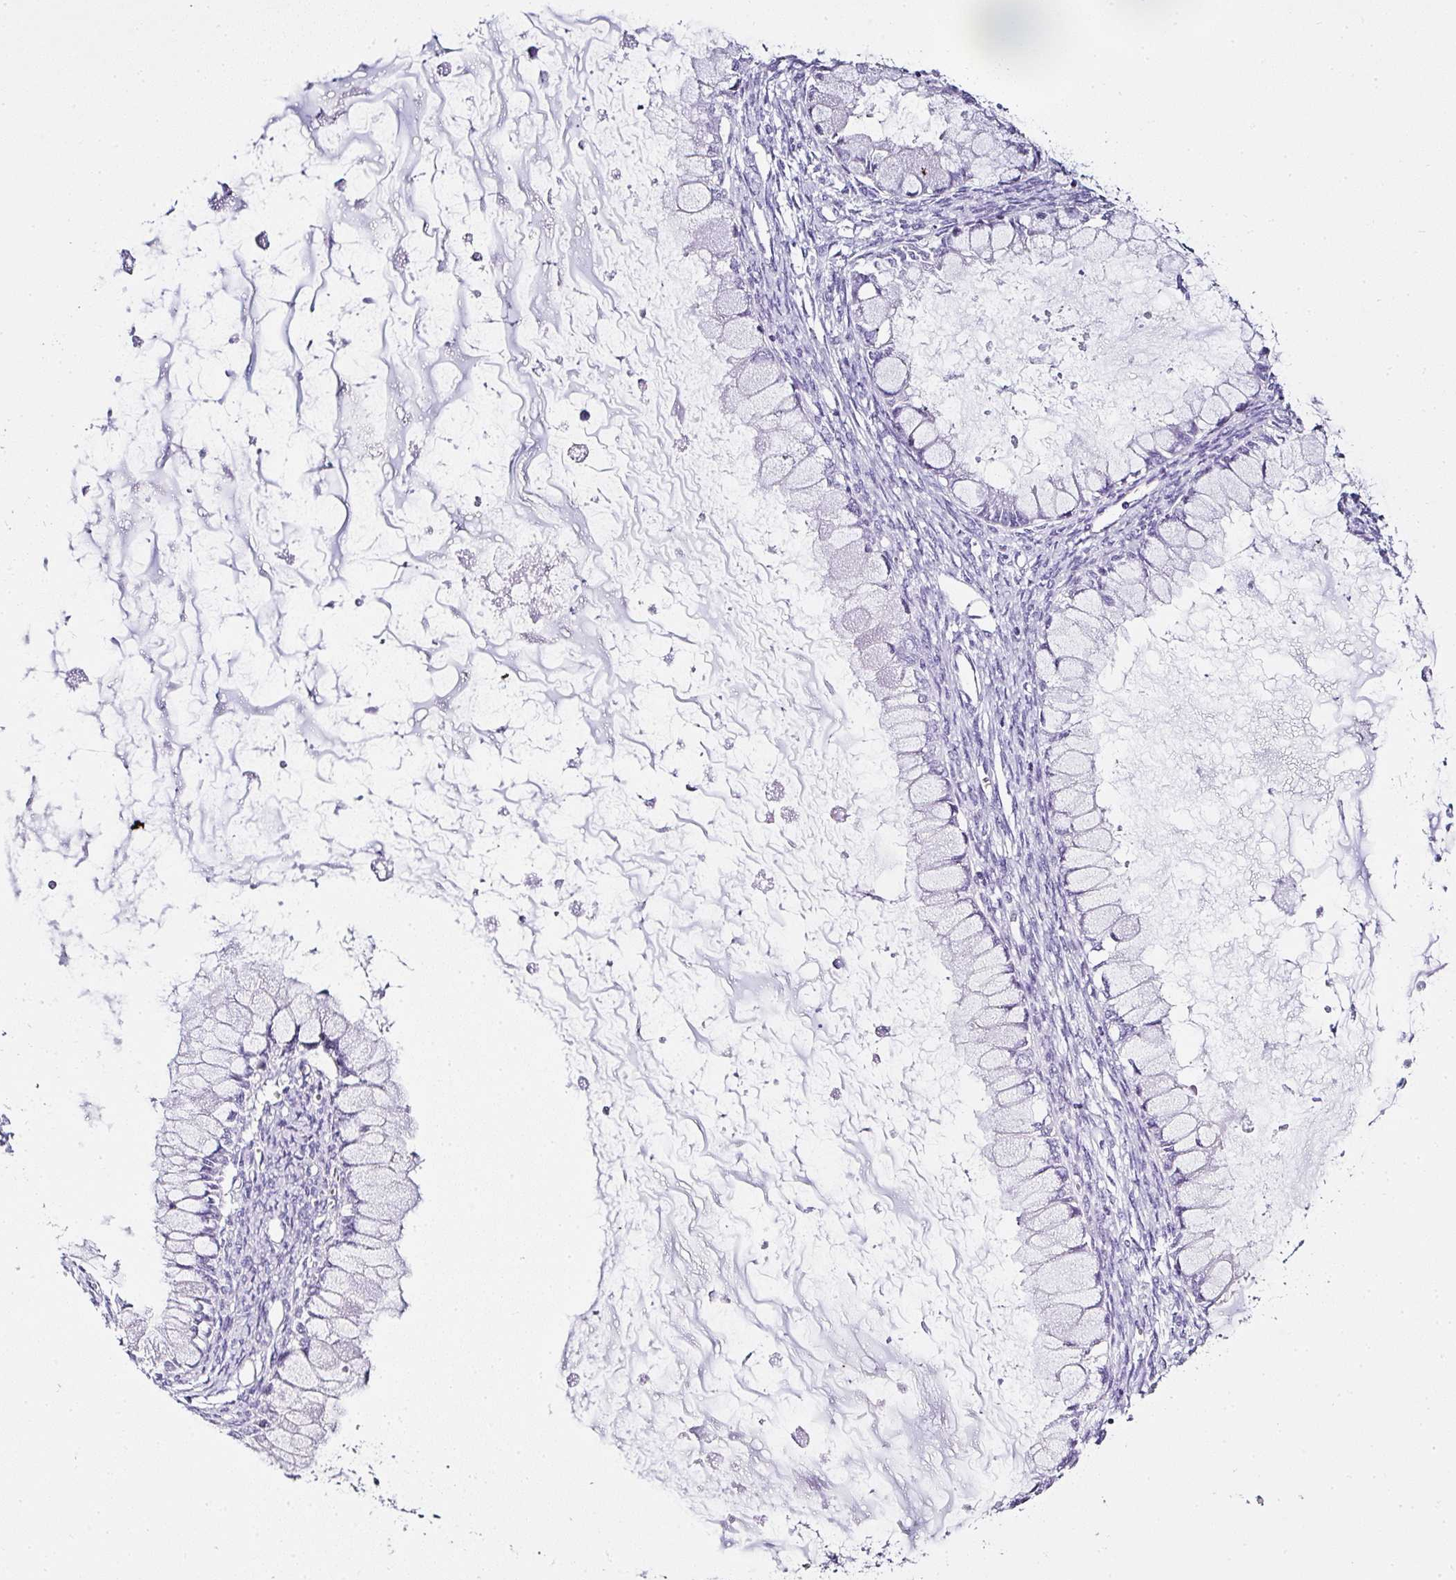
{"staining": {"intensity": "negative", "quantity": "none", "location": "none"}, "tissue": "ovarian cancer", "cell_type": "Tumor cells", "image_type": "cancer", "snomed": [{"axis": "morphology", "description": "Cystadenocarcinoma, mucinous, NOS"}, {"axis": "topography", "description": "Ovary"}], "caption": "Protein analysis of ovarian cancer demonstrates no significant positivity in tumor cells.", "gene": "SERPINB3", "patient": {"sex": "female", "age": 34}}